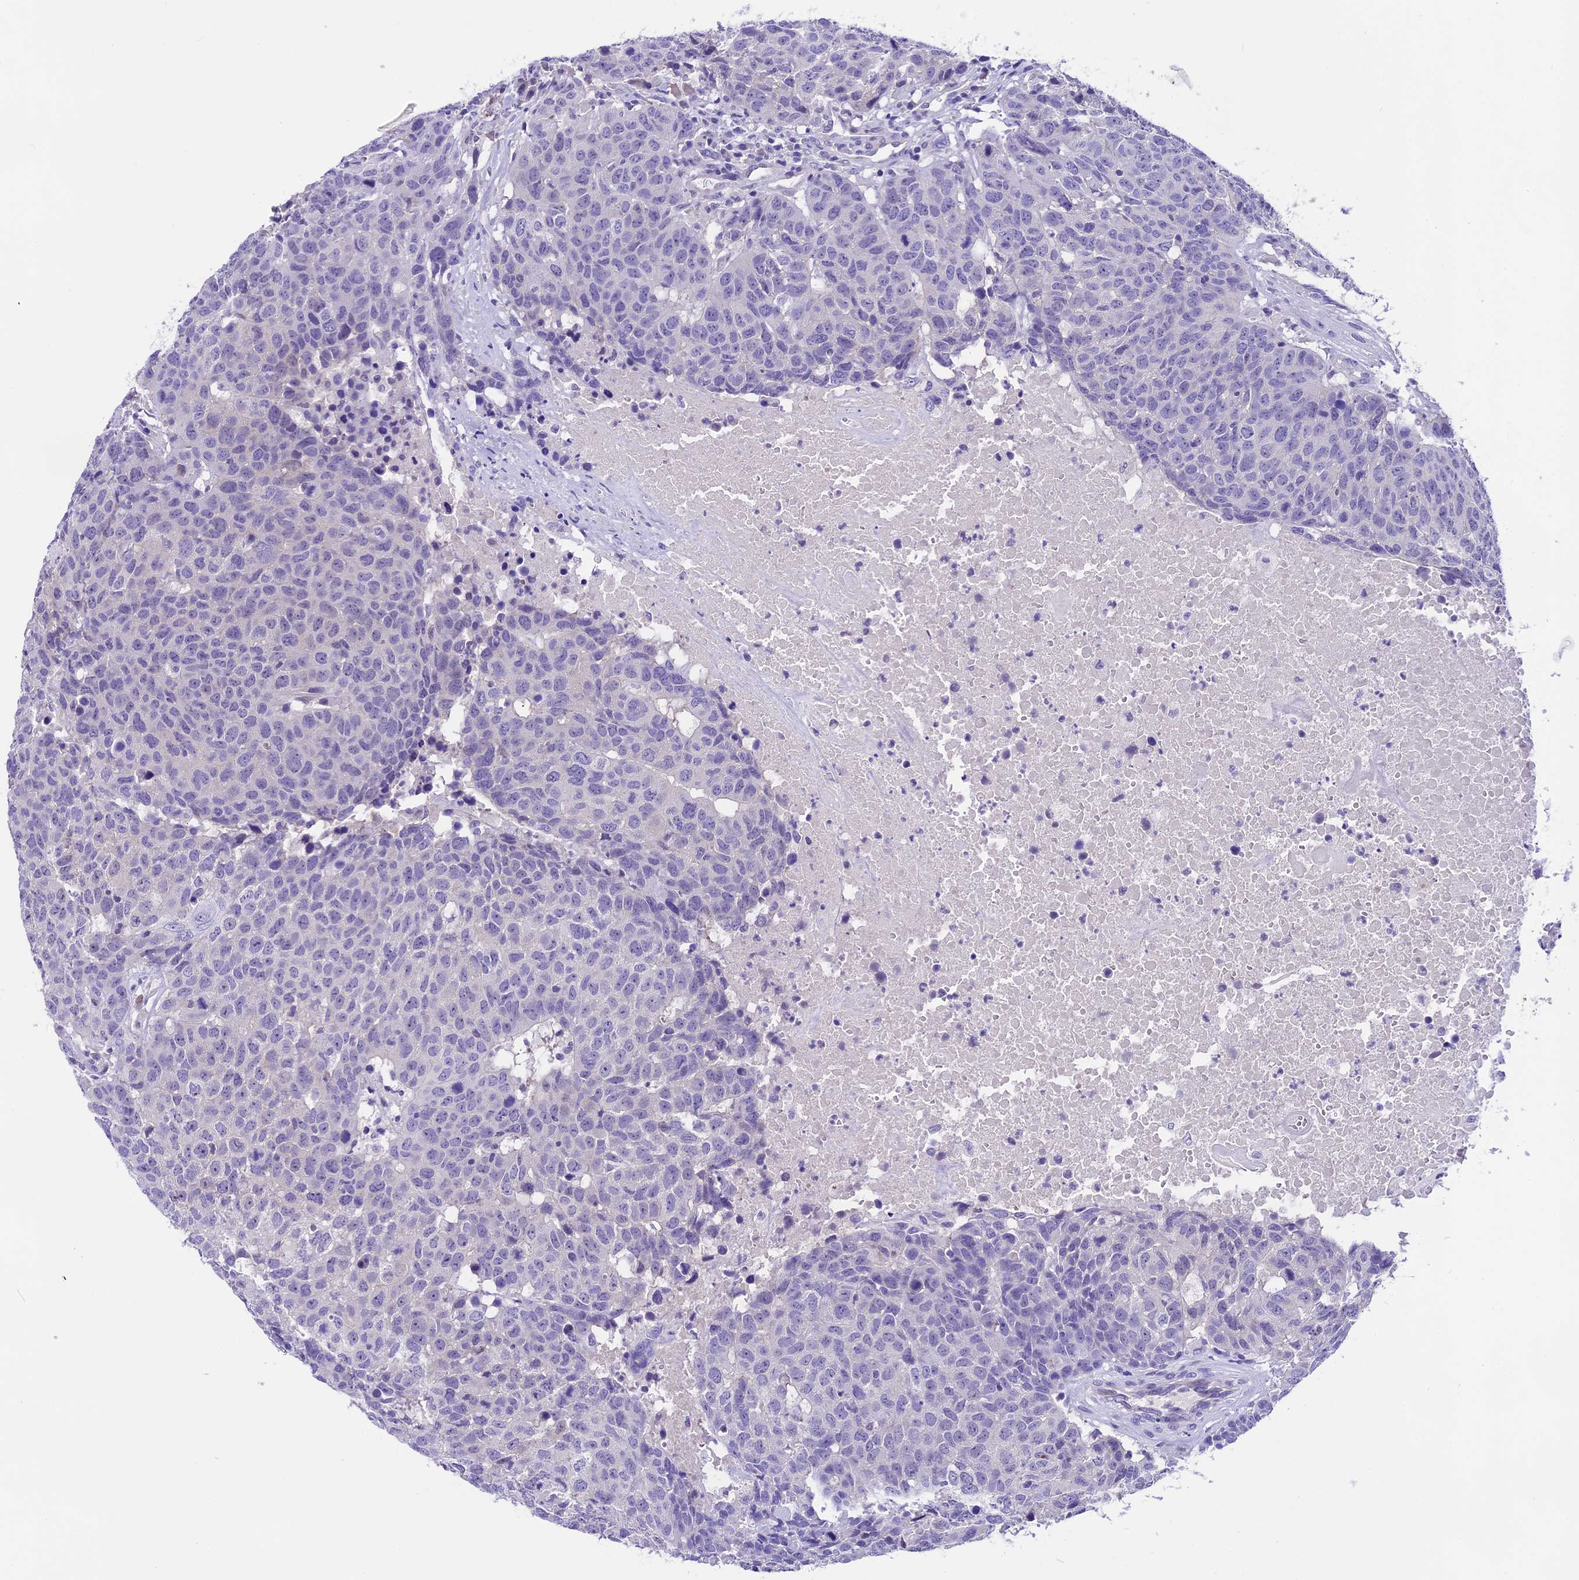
{"staining": {"intensity": "negative", "quantity": "none", "location": "none"}, "tissue": "head and neck cancer", "cell_type": "Tumor cells", "image_type": "cancer", "snomed": [{"axis": "morphology", "description": "Squamous cell carcinoma, NOS"}, {"axis": "topography", "description": "Head-Neck"}], "caption": "Human head and neck cancer (squamous cell carcinoma) stained for a protein using immunohistochemistry (IHC) displays no staining in tumor cells.", "gene": "PRR15", "patient": {"sex": "male", "age": 66}}